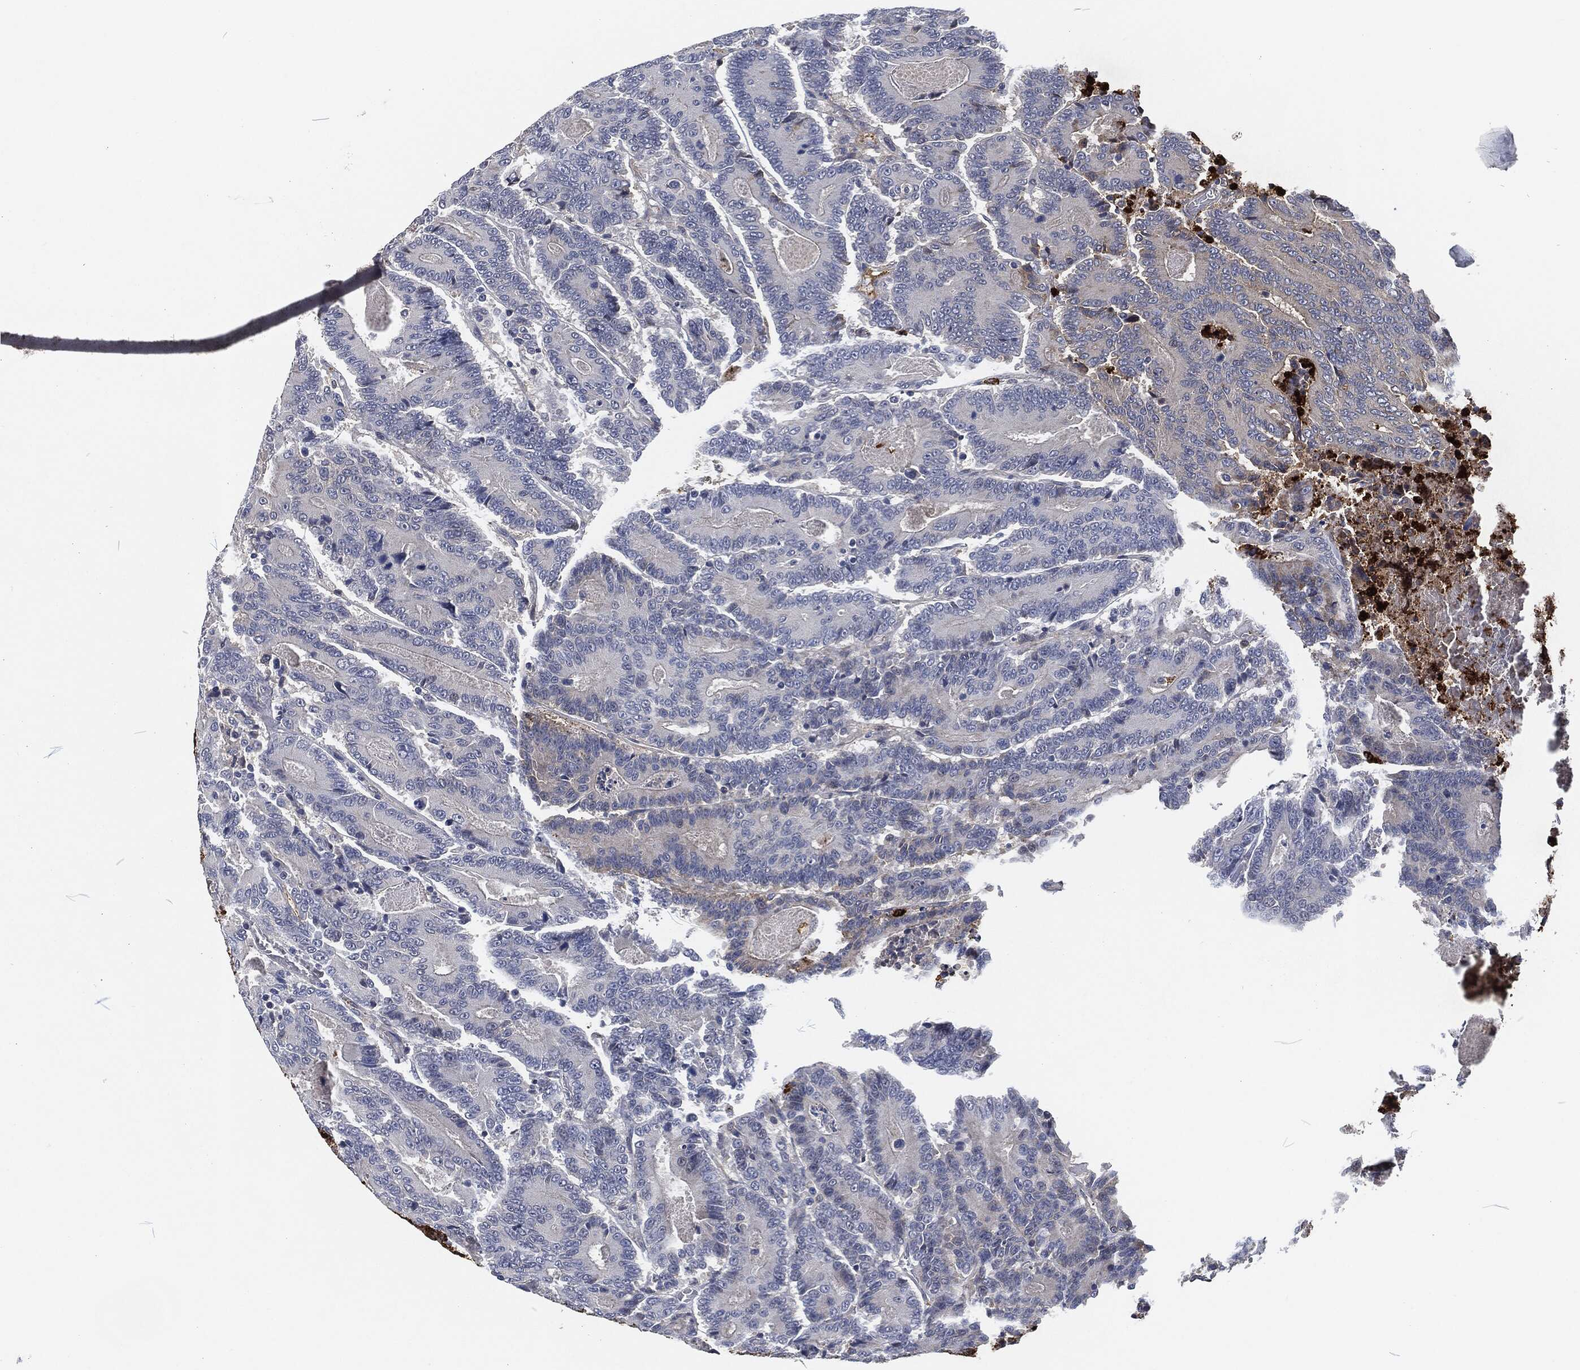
{"staining": {"intensity": "negative", "quantity": "none", "location": "none"}, "tissue": "colorectal cancer", "cell_type": "Tumor cells", "image_type": "cancer", "snomed": [{"axis": "morphology", "description": "Adenocarcinoma, NOS"}, {"axis": "topography", "description": "Colon"}], "caption": "Colorectal cancer was stained to show a protein in brown. There is no significant staining in tumor cells.", "gene": "MPO", "patient": {"sex": "male", "age": 83}}